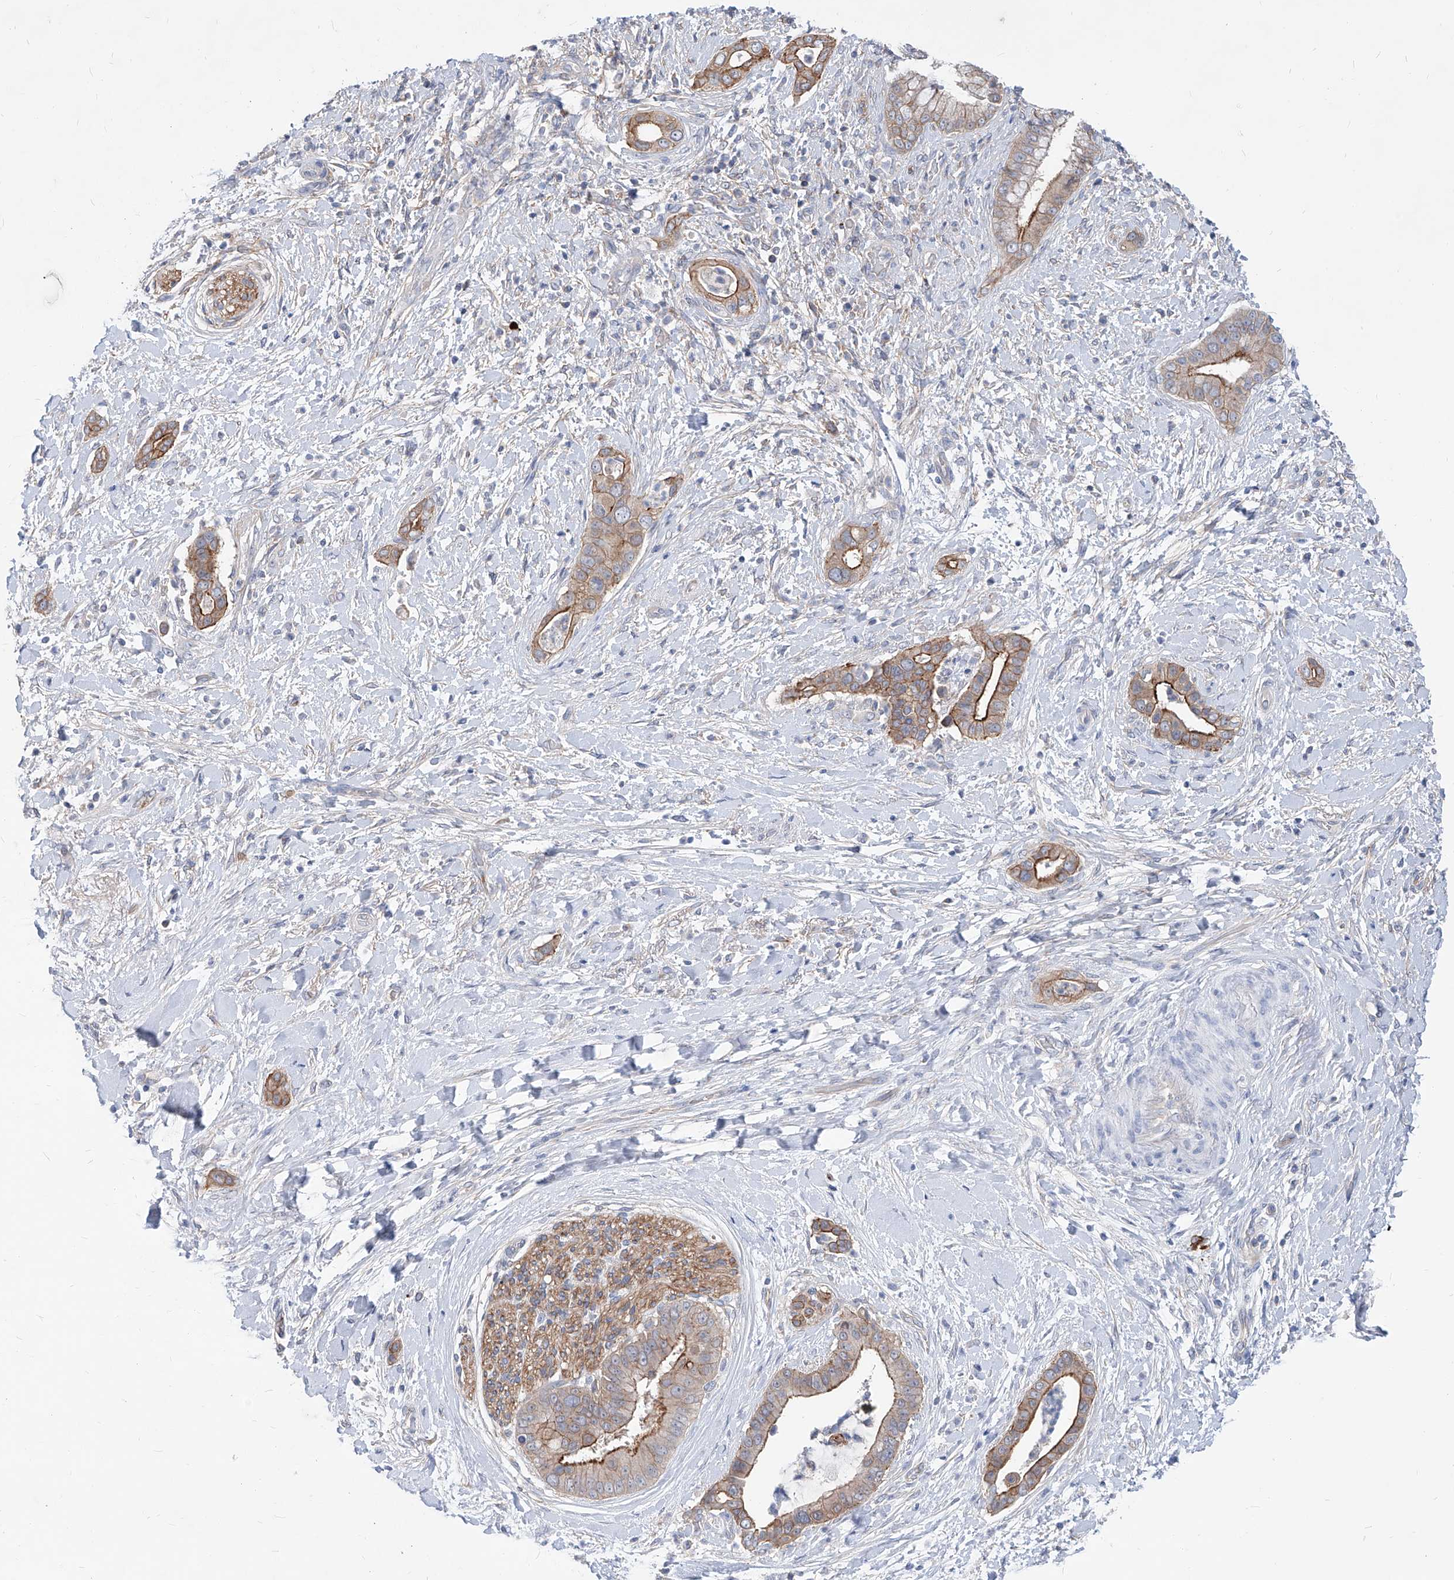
{"staining": {"intensity": "moderate", "quantity": ">75%", "location": "cytoplasmic/membranous"}, "tissue": "liver cancer", "cell_type": "Tumor cells", "image_type": "cancer", "snomed": [{"axis": "morphology", "description": "Cholangiocarcinoma"}, {"axis": "topography", "description": "Liver"}], "caption": "This photomicrograph demonstrates liver cancer (cholangiocarcinoma) stained with IHC to label a protein in brown. The cytoplasmic/membranous of tumor cells show moderate positivity for the protein. Nuclei are counter-stained blue.", "gene": "AKAP10", "patient": {"sex": "female", "age": 54}}